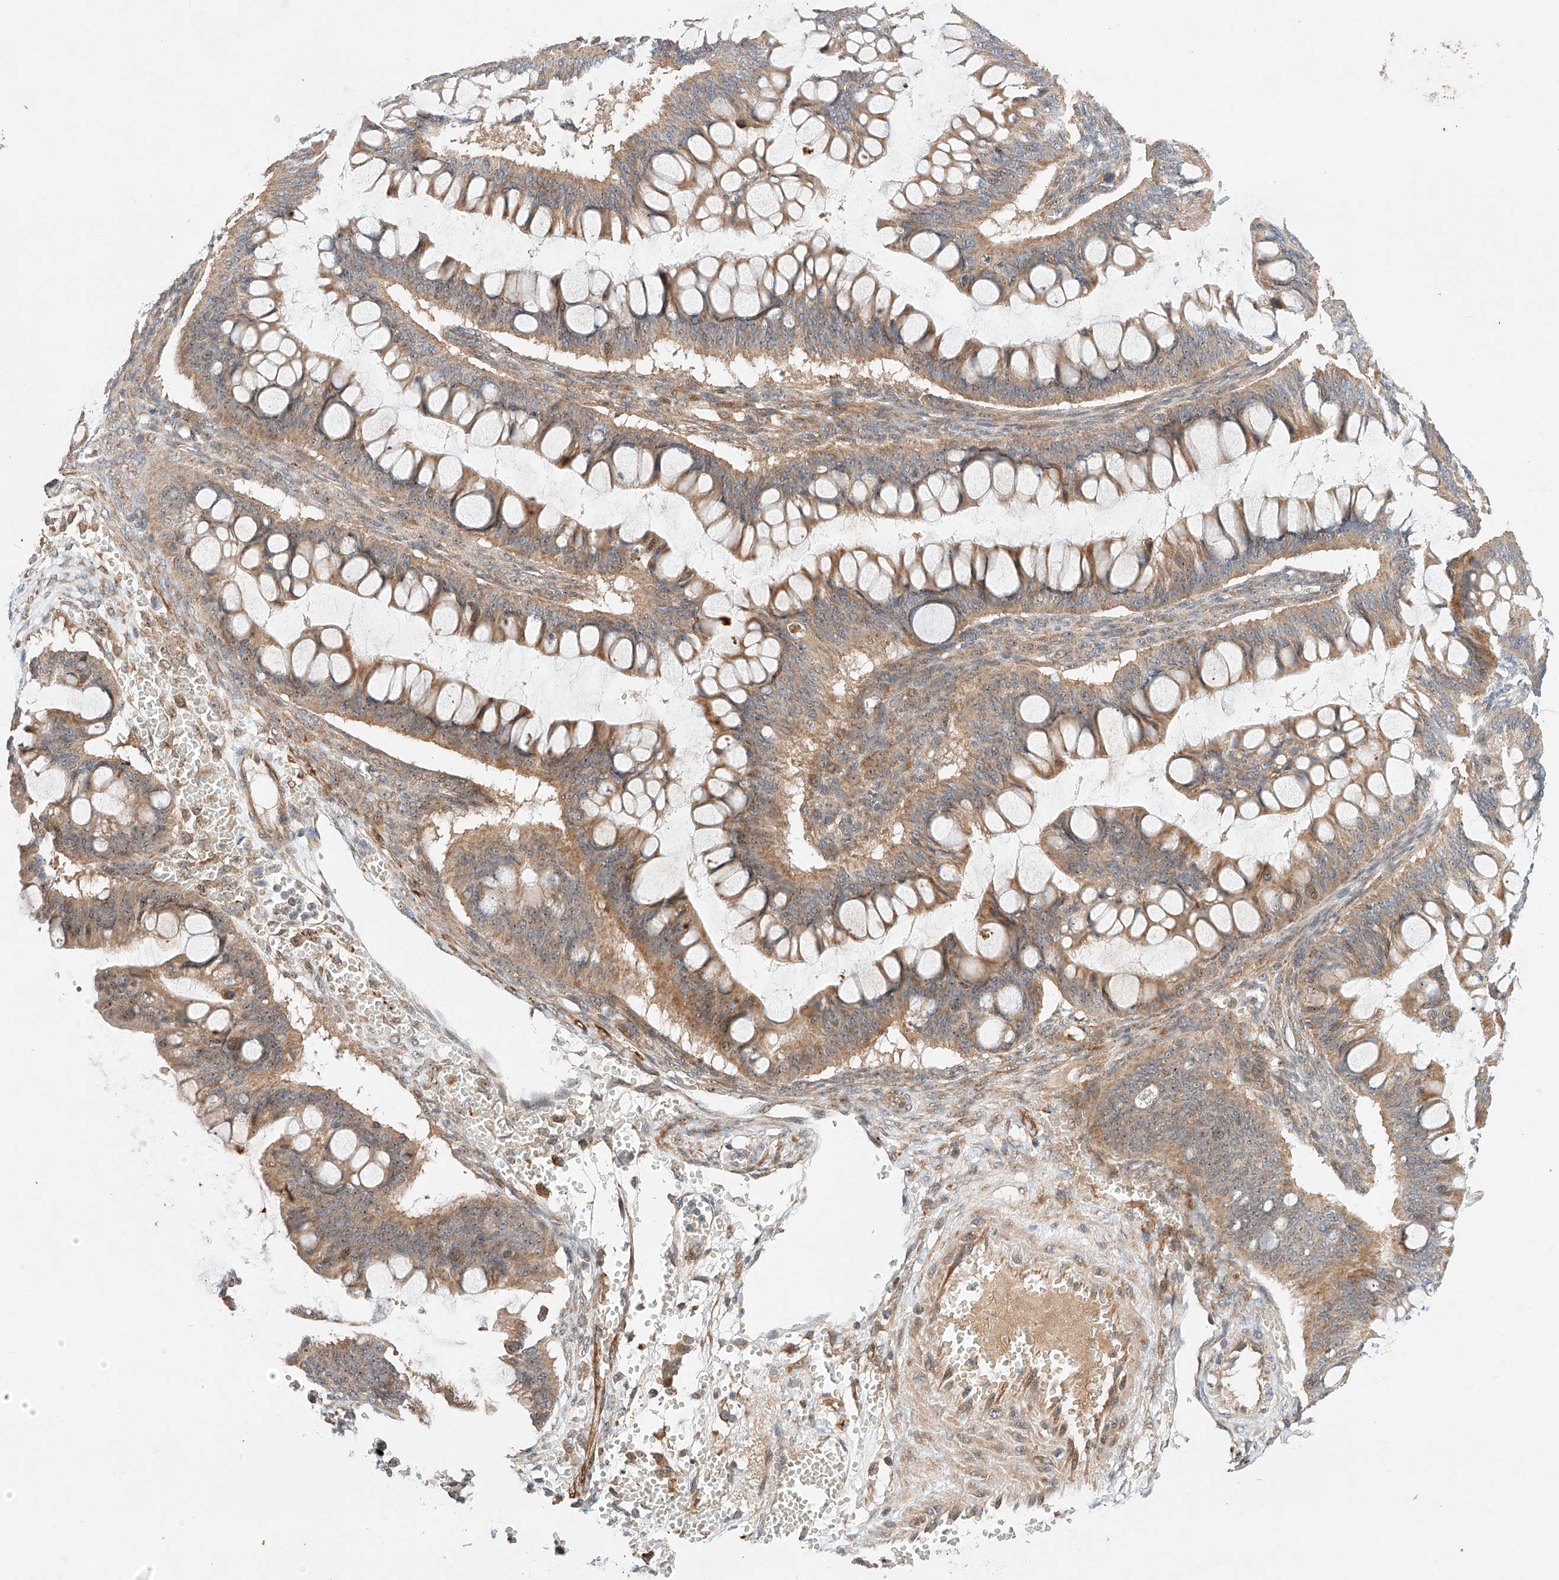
{"staining": {"intensity": "moderate", "quantity": ">75%", "location": "cytoplasmic/membranous"}, "tissue": "ovarian cancer", "cell_type": "Tumor cells", "image_type": "cancer", "snomed": [{"axis": "morphology", "description": "Cystadenocarcinoma, mucinous, NOS"}, {"axis": "topography", "description": "Ovary"}], "caption": "High-power microscopy captured an immunohistochemistry (IHC) micrograph of mucinous cystadenocarcinoma (ovarian), revealing moderate cytoplasmic/membranous staining in about >75% of tumor cells.", "gene": "RAB23", "patient": {"sex": "female", "age": 73}}